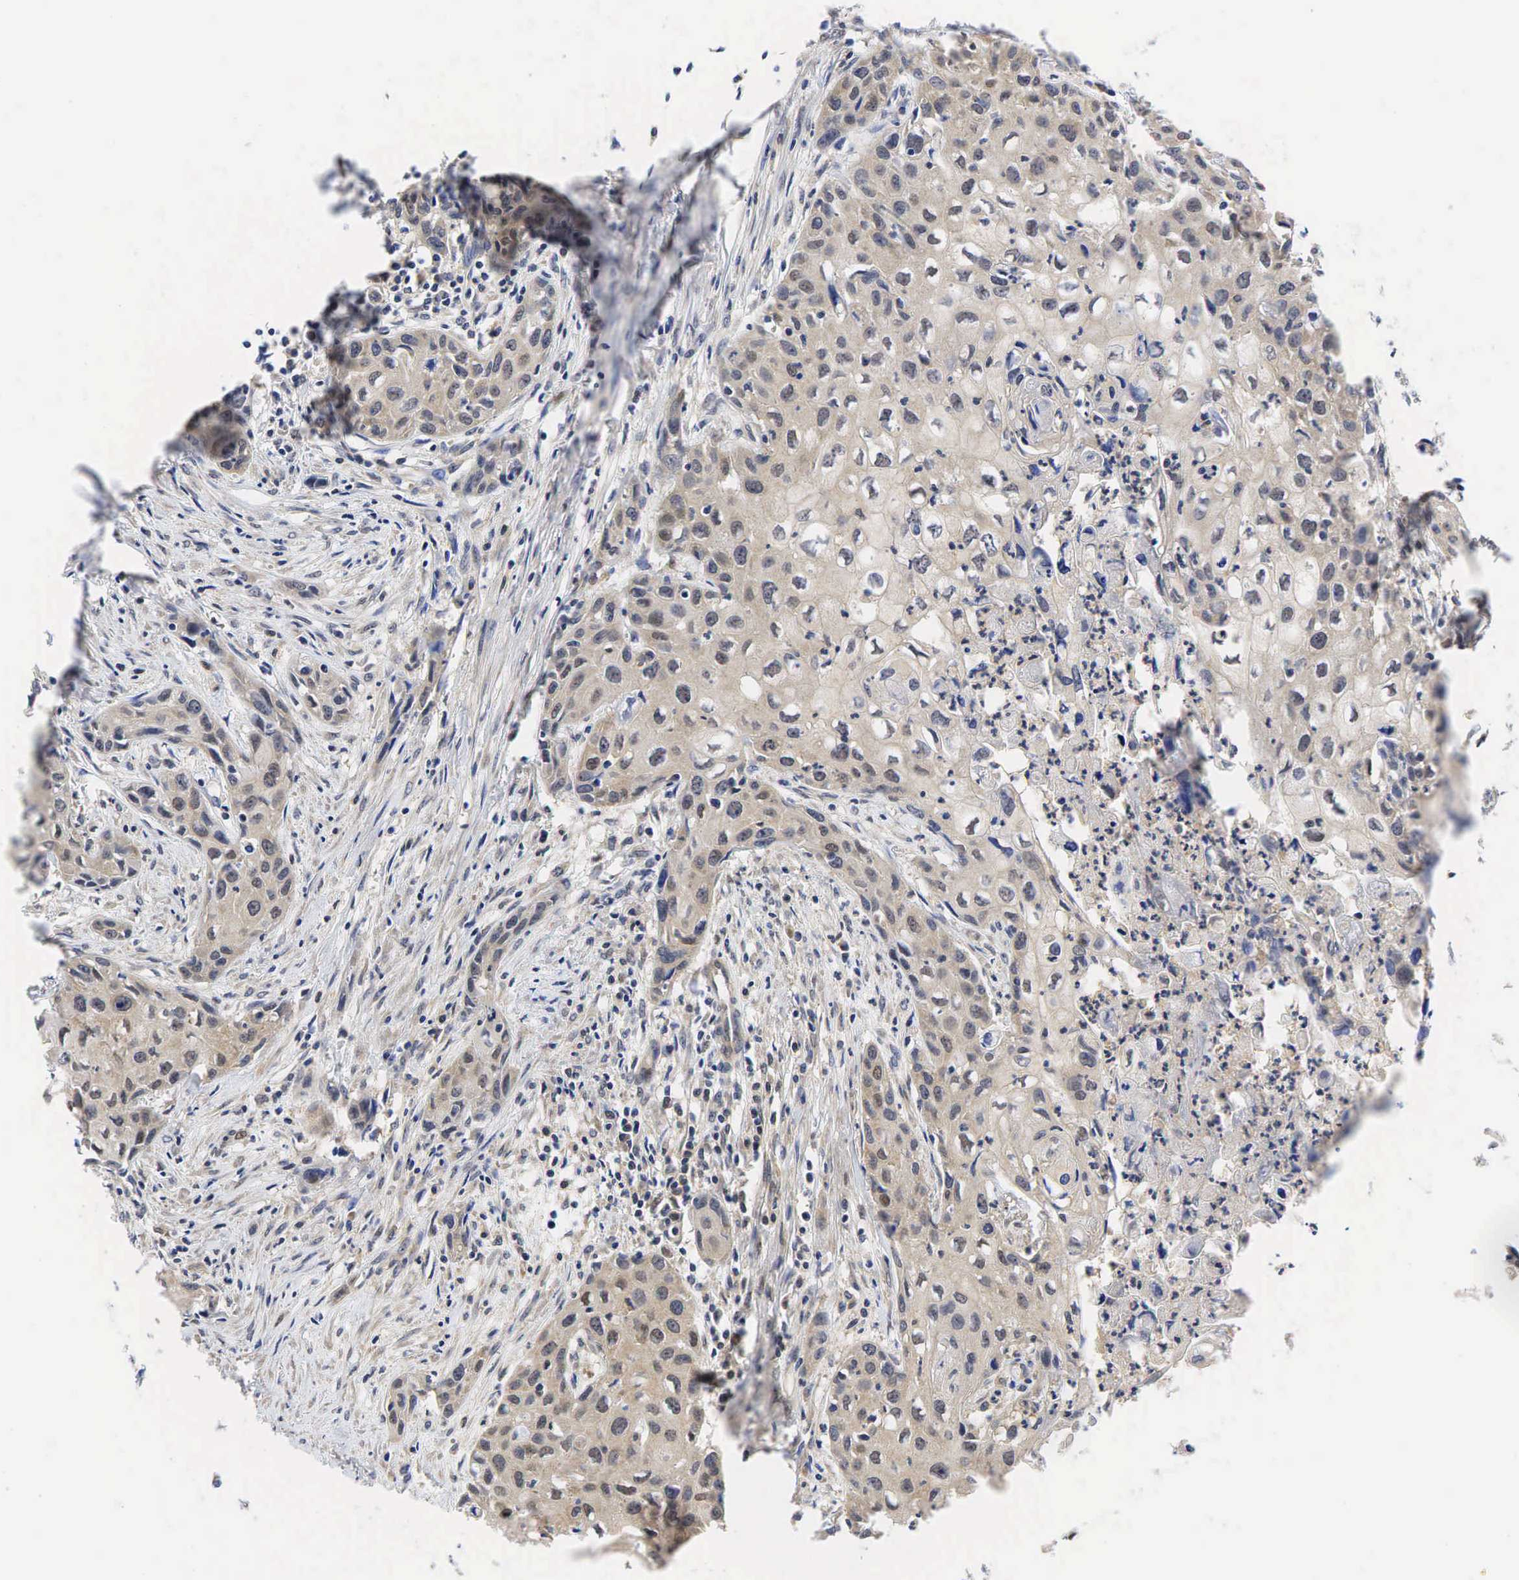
{"staining": {"intensity": "weak", "quantity": "<25%", "location": "cytoplasmic/membranous"}, "tissue": "urothelial cancer", "cell_type": "Tumor cells", "image_type": "cancer", "snomed": [{"axis": "morphology", "description": "Urothelial carcinoma, High grade"}, {"axis": "topography", "description": "Urinary bladder"}], "caption": "This is an immunohistochemistry (IHC) photomicrograph of urothelial carcinoma (high-grade). There is no staining in tumor cells.", "gene": "CCND1", "patient": {"sex": "male", "age": 54}}